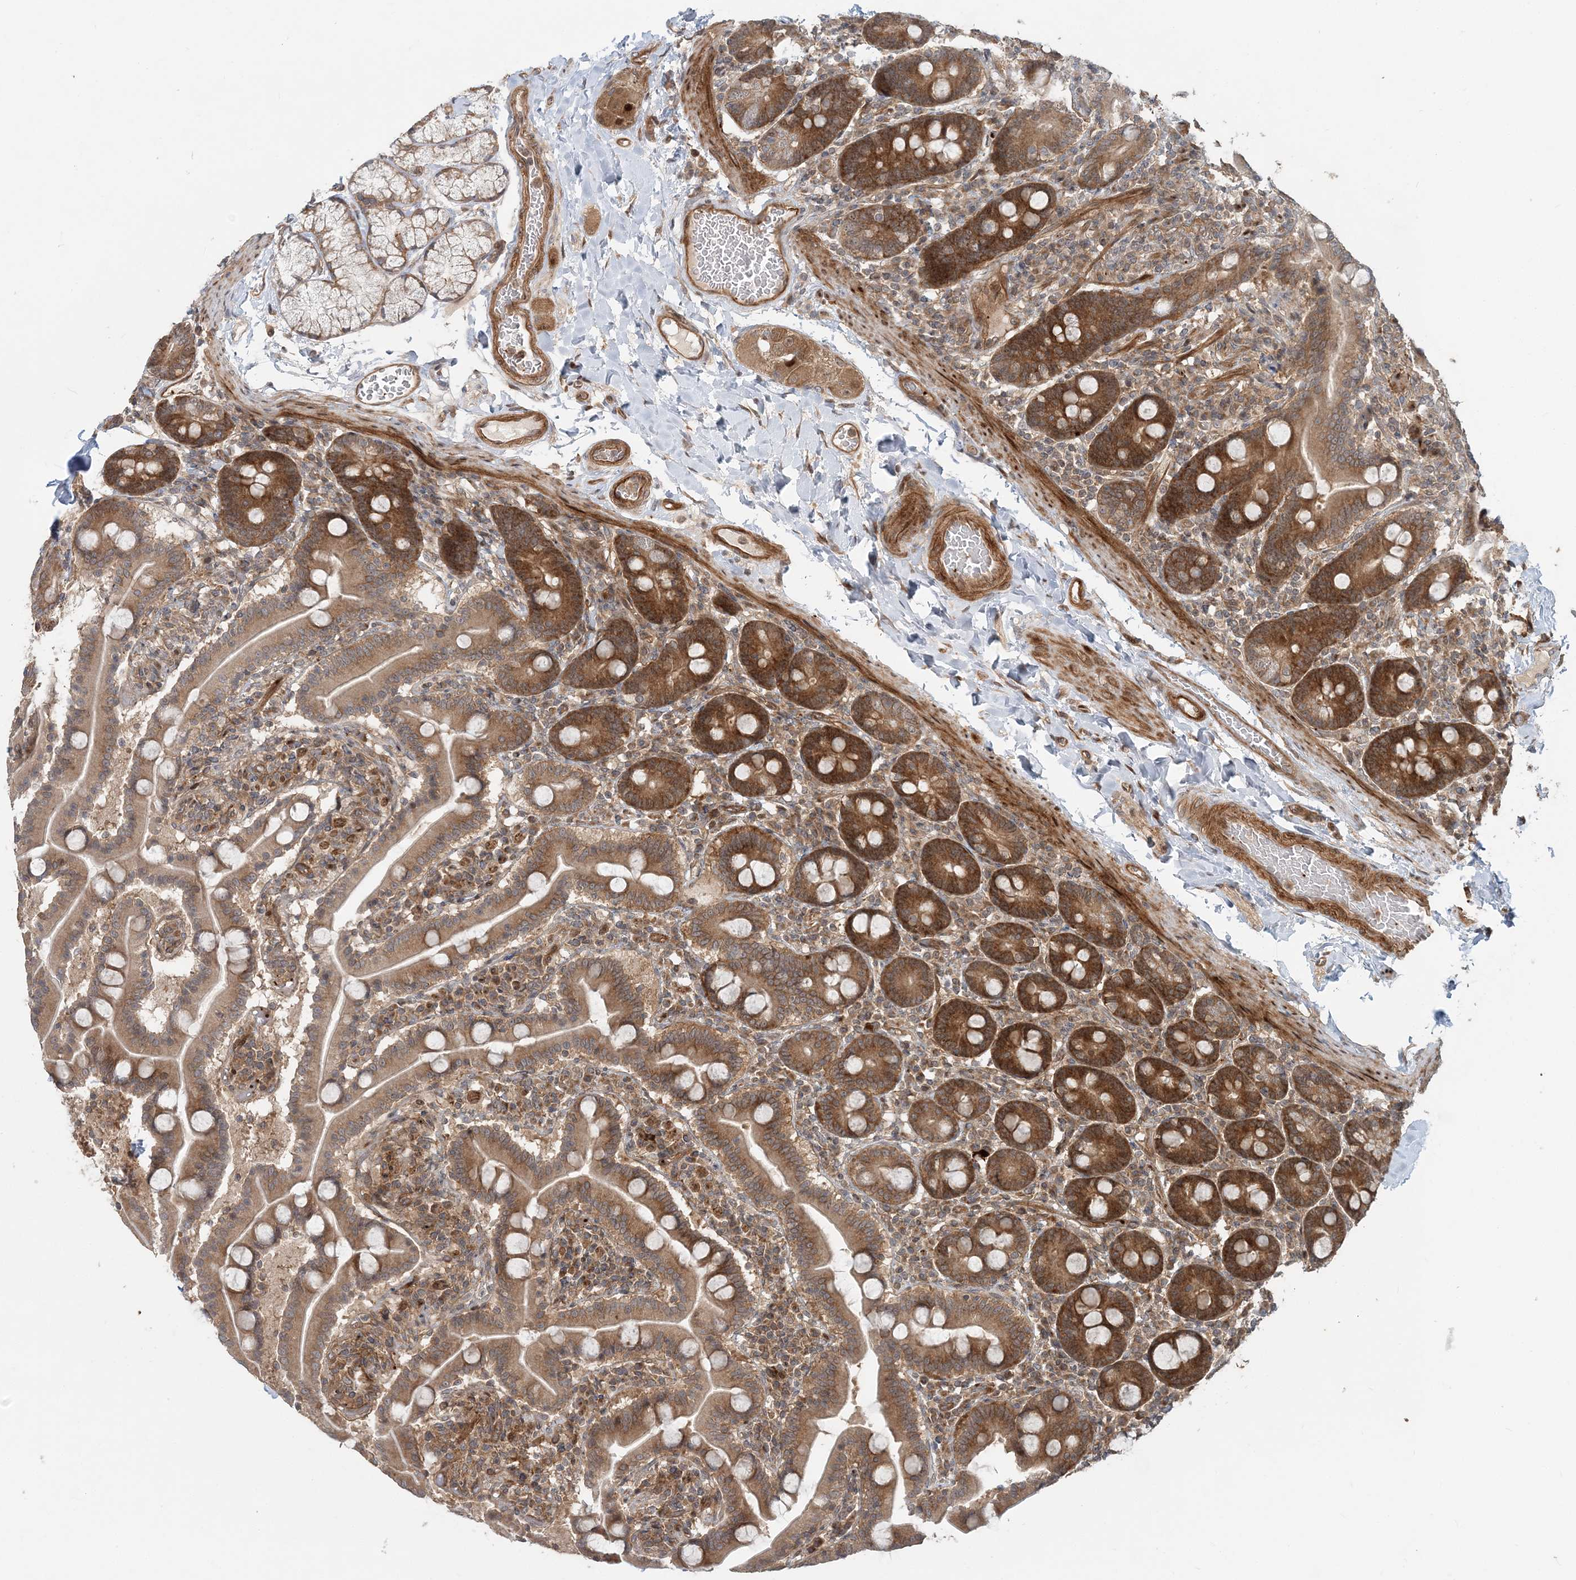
{"staining": {"intensity": "moderate", "quantity": ">75%", "location": "cytoplasmic/membranous"}, "tissue": "duodenum", "cell_type": "Glandular cells", "image_type": "normal", "snomed": [{"axis": "morphology", "description": "Normal tissue, NOS"}, {"axis": "topography", "description": "Duodenum"}], "caption": "This micrograph displays IHC staining of normal duodenum, with medium moderate cytoplasmic/membranous staining in about >75% of glandular cells.", "gene": "GEMIN5", "patient": {"sex": "male", "age": 54}}